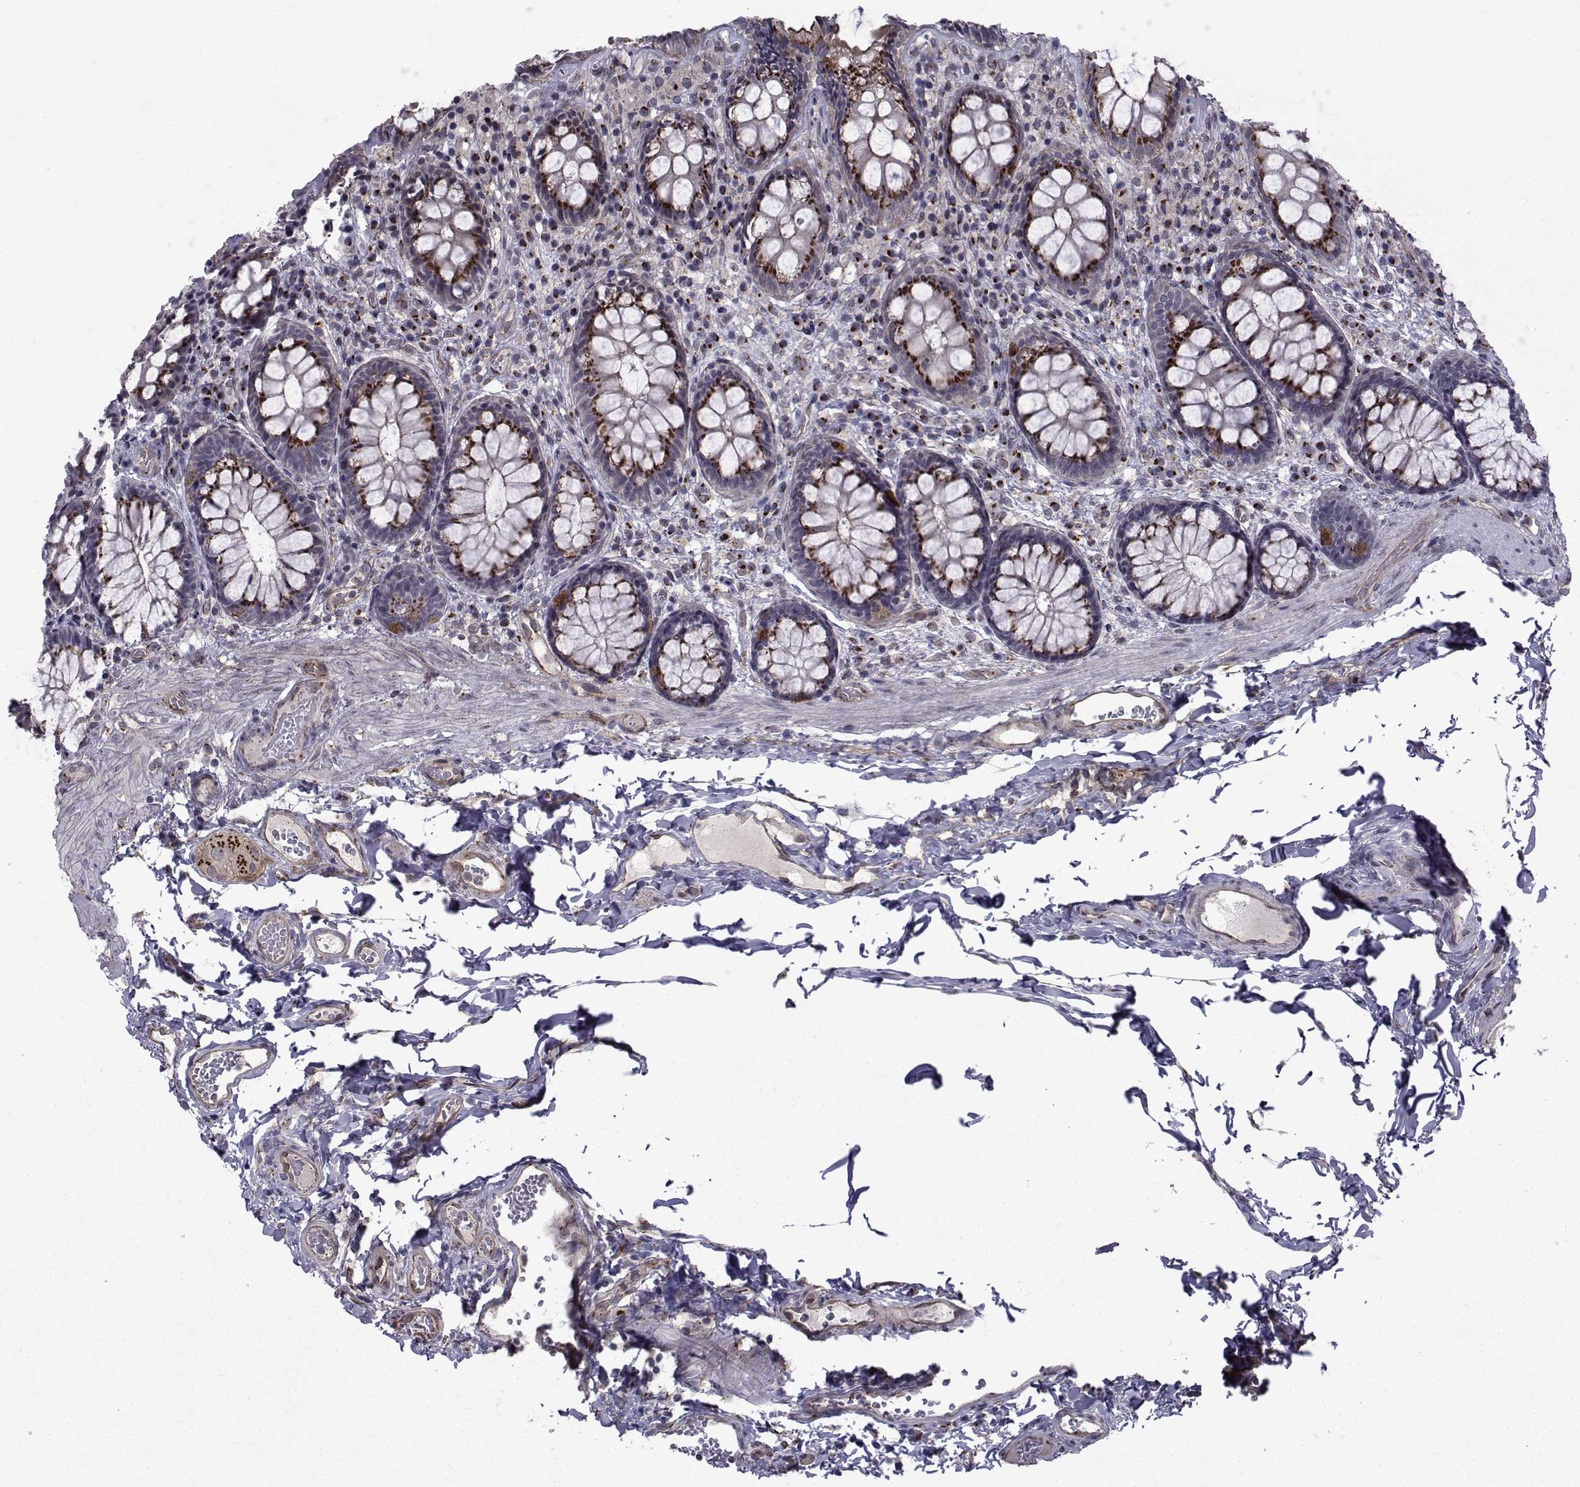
{"staining": {"intensity": "moderate", "quantity": ">75%", "location": "cytoplasmic/membranous"}, "tissue": "colon", "cell_type": "Endothelial cells", "image_type": "normal", "snomed": [{"axis": "morphology", "description": "Normal tissue, NOS"}, {"axis": "topography", "description": "Colon"}], "caption": "Immunohistochemistry (IHC) micrograph of benign colon: colon stained using IHC reveals medium levels of moderate protein expression localized specifically in the cytoplasmic/membranous of endothelial cells, appearing as a cytoplasmic/membranous brown color.", "gene": "ATP6V1C2", "patient": {"sex": "female", "age": 86}}